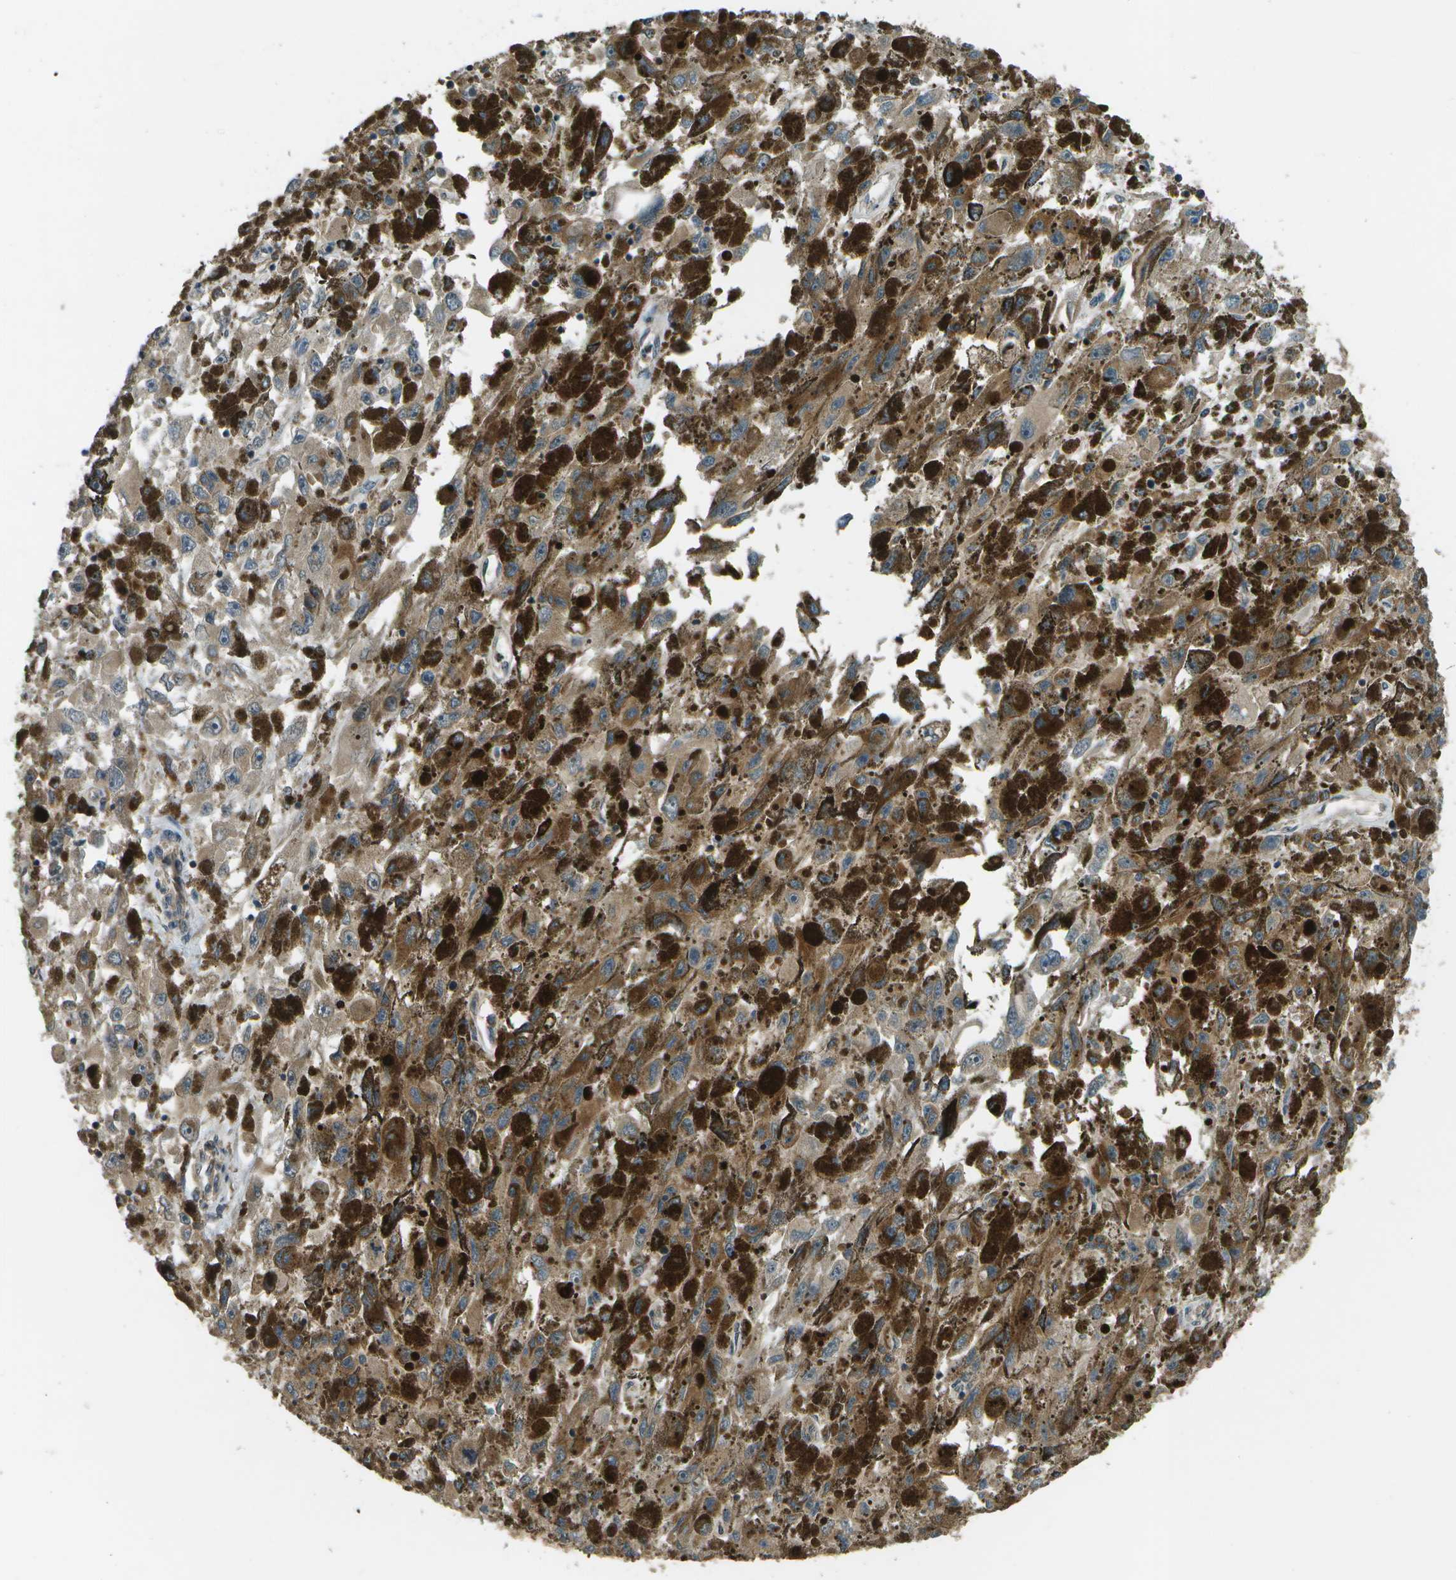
{"staining": {"intensity": "moderate", "quantity": ">75%", "location": "cytoplasmic/membranous"}, "tissue": "melanoma", "cell_type": "Tumor cells", "image_type": "cancer", "snomed": [{"axis": "morphology", "description": "Malignant melanoma, NOS"}, {"axis": "topography", "description": "Skin"}], "caption": "Immunohistochemistry (DAB (3,3'-diaminobenzidine)) staining of human melanoma reveals moderate cytoplasmic/membranous protein expression in approximately >75% of tumor cells.", "gene": "PLPBP", "patient": {"sex": "female", "age": 104}}